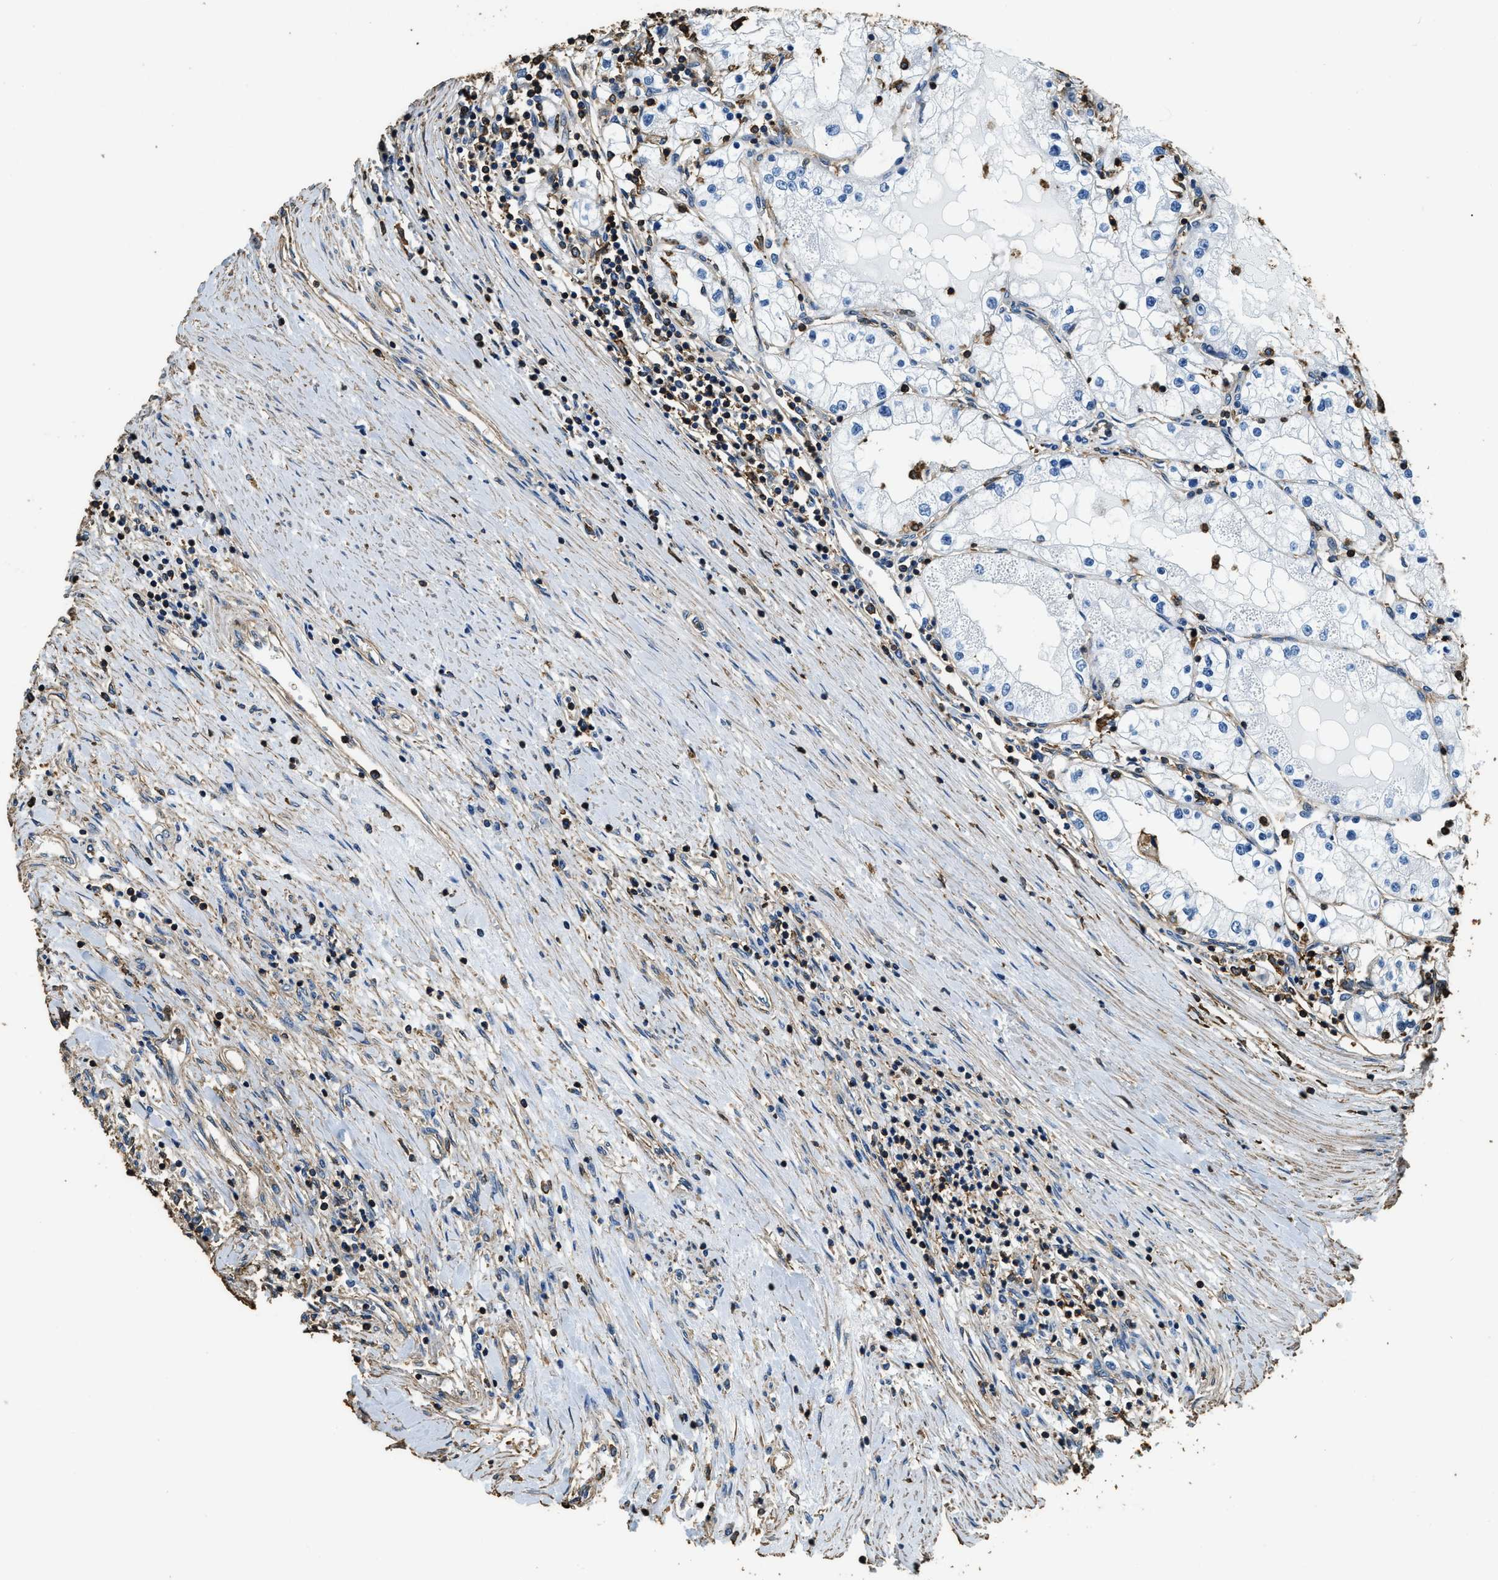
{"staining": {"intensity": "negative", "quantity": "none", "location": "none"}, "tissue": "renal cancer", "cell_type": "Tumor cells", "image_type": "cancer", "snomed": [{"axis": "morphology", "description": "Adenocarcinoma, NOS"}, {"axis": "topography", "description": "Kidney"}], "caption": "This is an IHC histopathology image of renal adenocarcinoma. There is no staining in tumor cells.", "gene": "ACCS", "patient": {"sex": "male", "age": 68}}